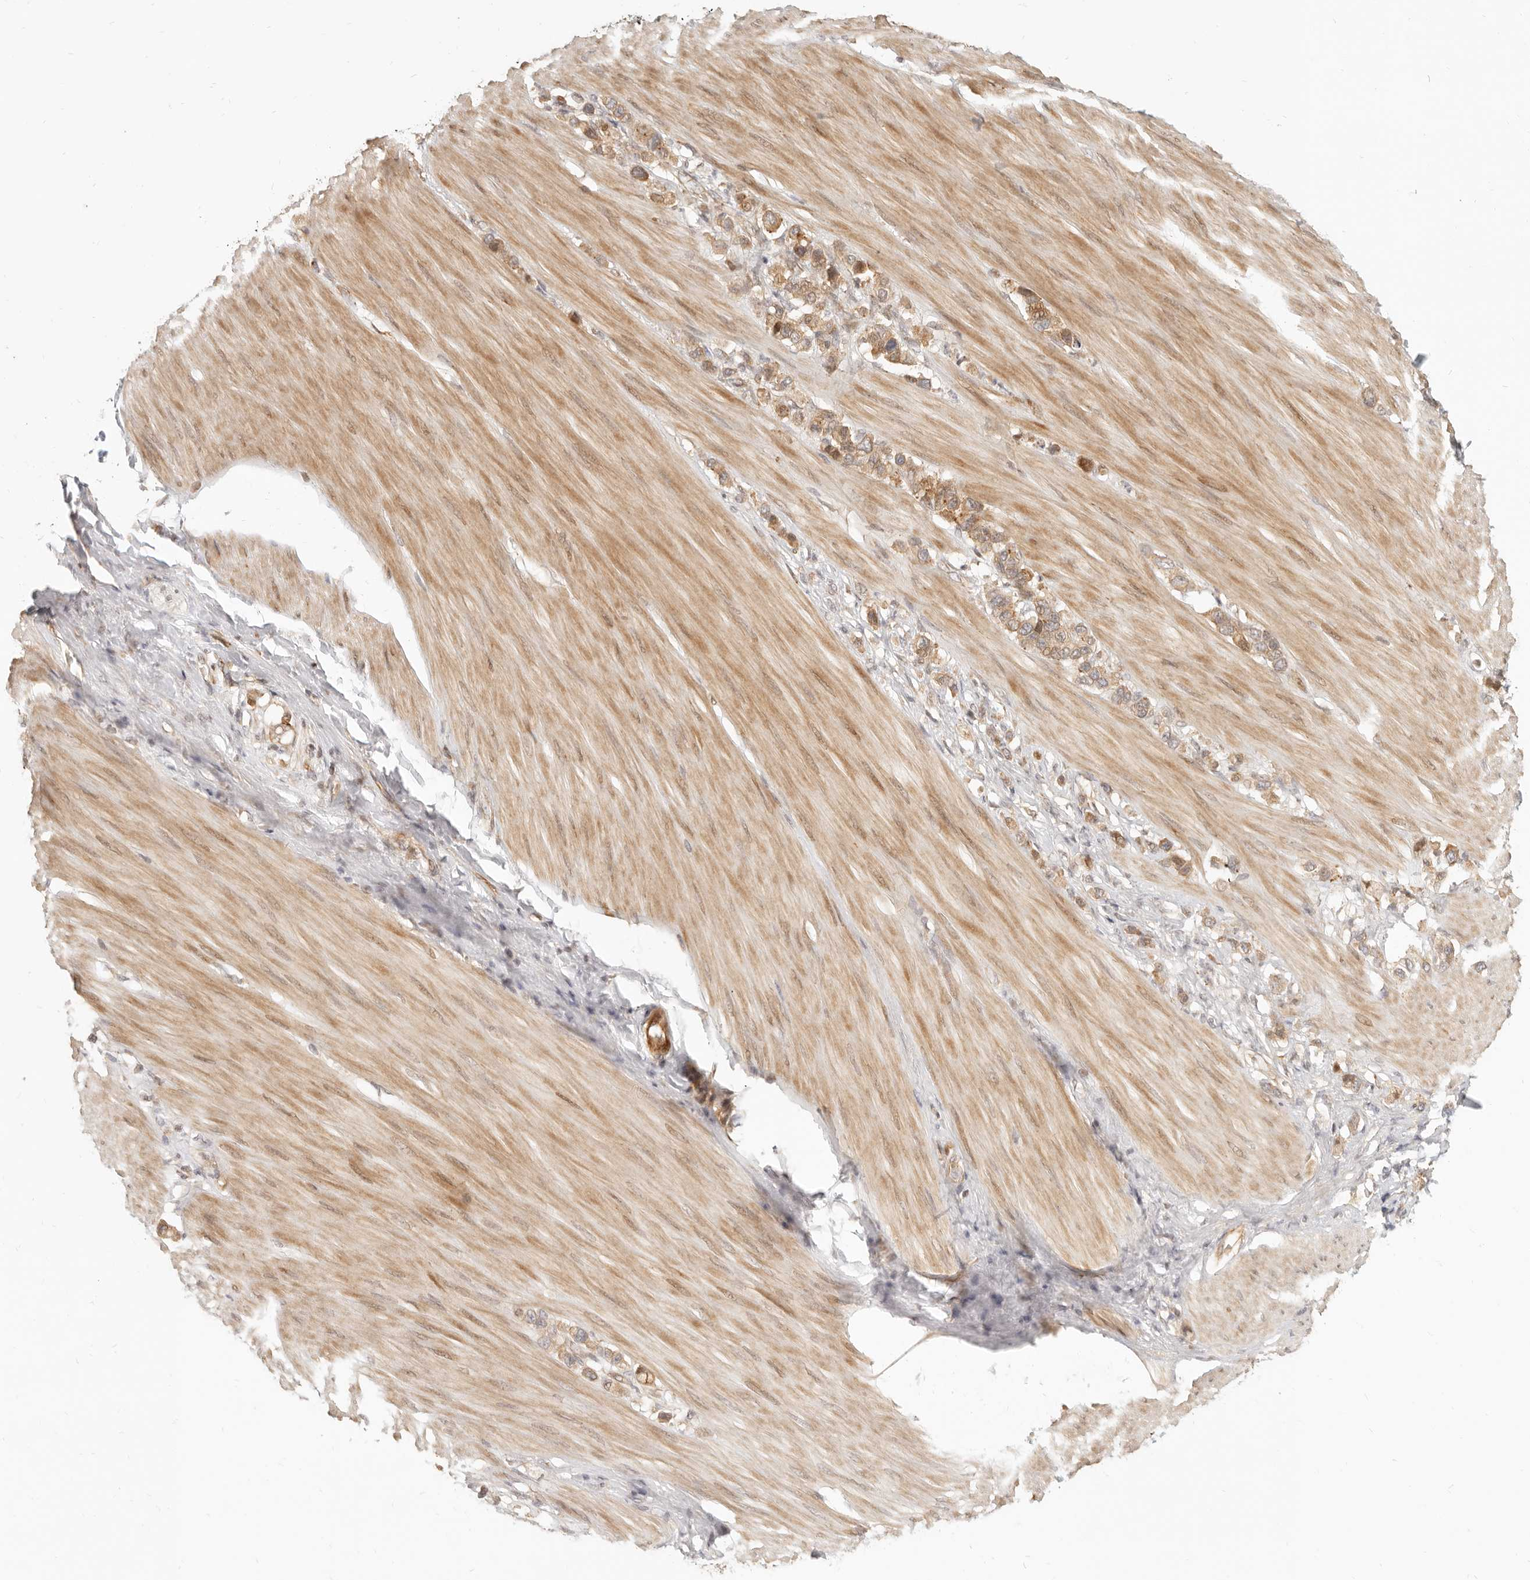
{"staining": {"intensity": "moderate", "quantity": ">75%", "location": "cytoplasmic/membranous"}, "tissue": "stomach cancer", "cell_type": "Tumor cells", "image_type": "cancer", "snomed": [{"axis": "morphology", "description": "Adenocarcinoma, NOS"}, {"axis": "topography", "description": "Stomach"}], "caption": "About >75% of tumor cells in human stomach adenocarcinoma demonstrate moderate cytoplasmic/membranous protein staining as visualized by brown immunohistochemical staining.", "gene": "TUFT1", "patient": {"sex": "female", "age": 65}}